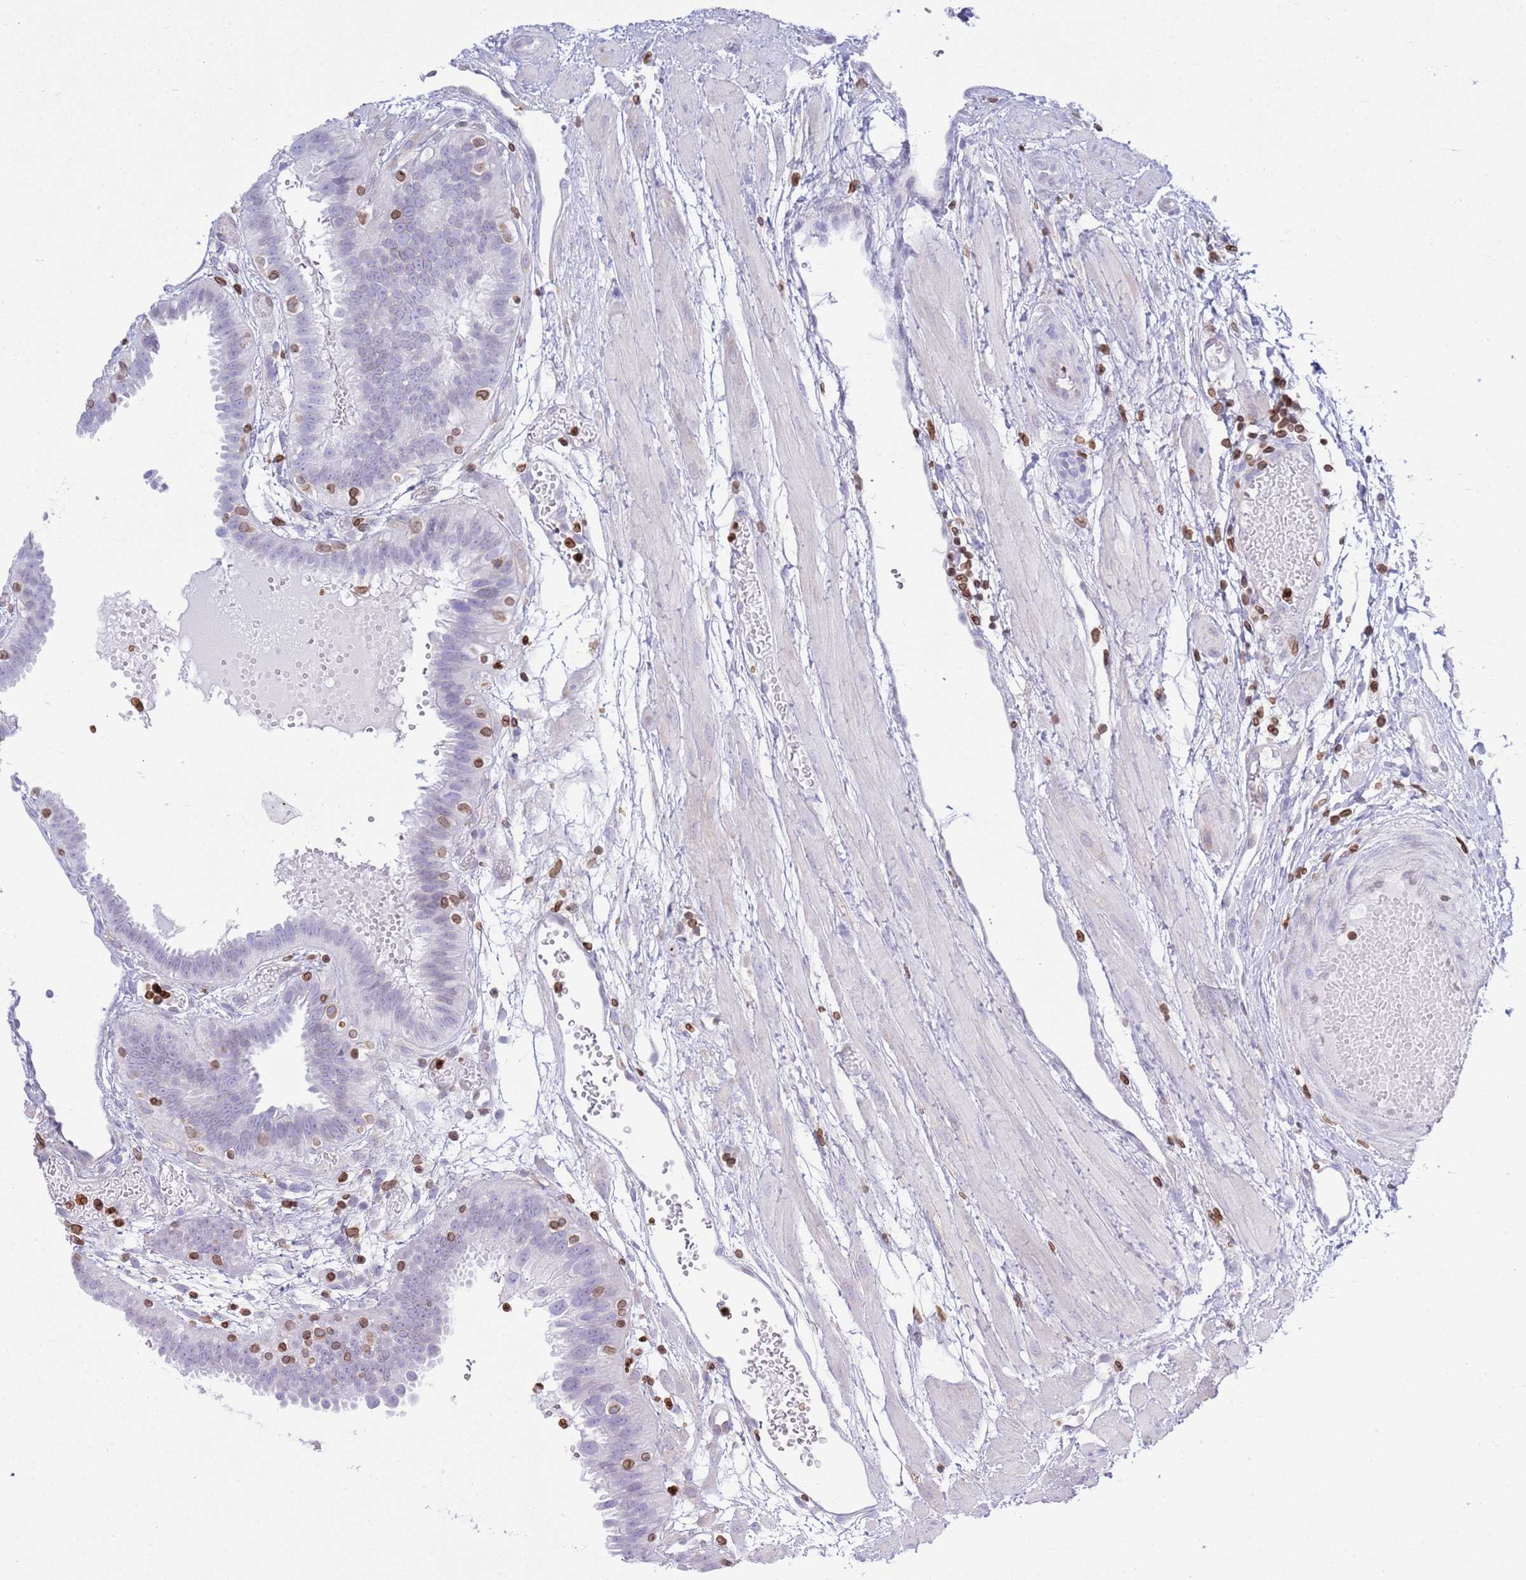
{"staining": {"intensity": "negative", "quantity": "none", "location": "none"}, "tissue": "fallopian tube", "cell_type": "Glandular cells", "image_type": "normal", "snomed": [{"axis": "morphology", "description": "Normal tissue, NOS"}, {"axis": "topography", "description": "Fallopian tube"}], "caption": "The immunohistochemistry photomicrograph has no significant staining in glandular cells of fallopian tube.", "gene": "LBR", "patient": {"sex": "female", "age": 37}}